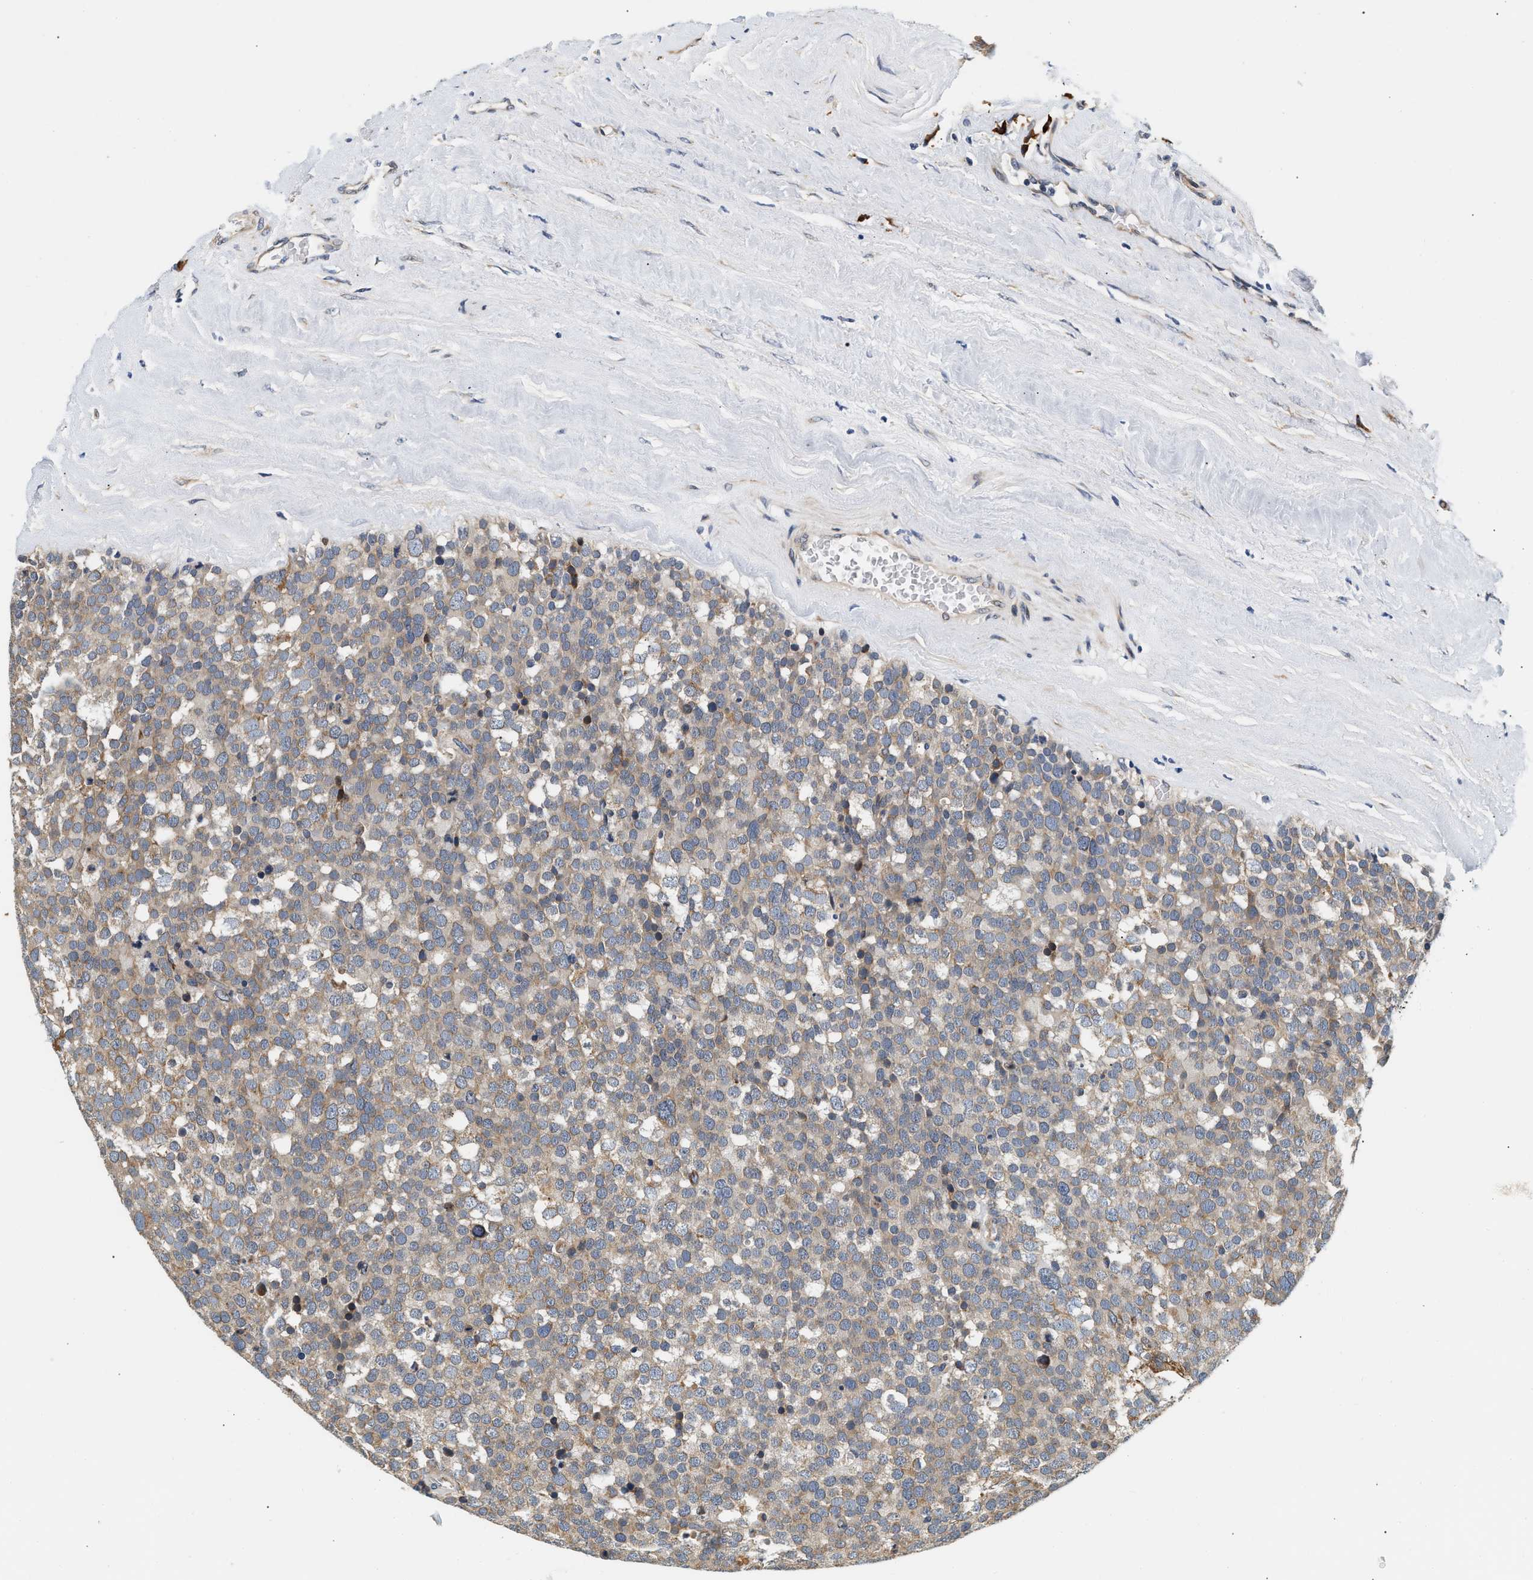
{"staining": {"intensity": "weak", "quantity": ">75%", "location": "cytoplasmic/membranous"}, "tissue": "testis cancer", "cell_type": "Tumor cells", "image_type": "cancer", "snomed": [{"axis": "morphology", "description": "Normal tissue, NOS"}, {"axis": "morphology", "description": "Seminoma, NOS"}, {"axis": "topography", "description": "Testis"}], "caption": "IHC photomicrograph of testis seminoma stained for a protein (brown), which shows low levels of weak cytoplasmic/membranous staining in about >75% of tumor cells.", "gene": "IFT74", "patient": {"sex": "male", "age": 71}}